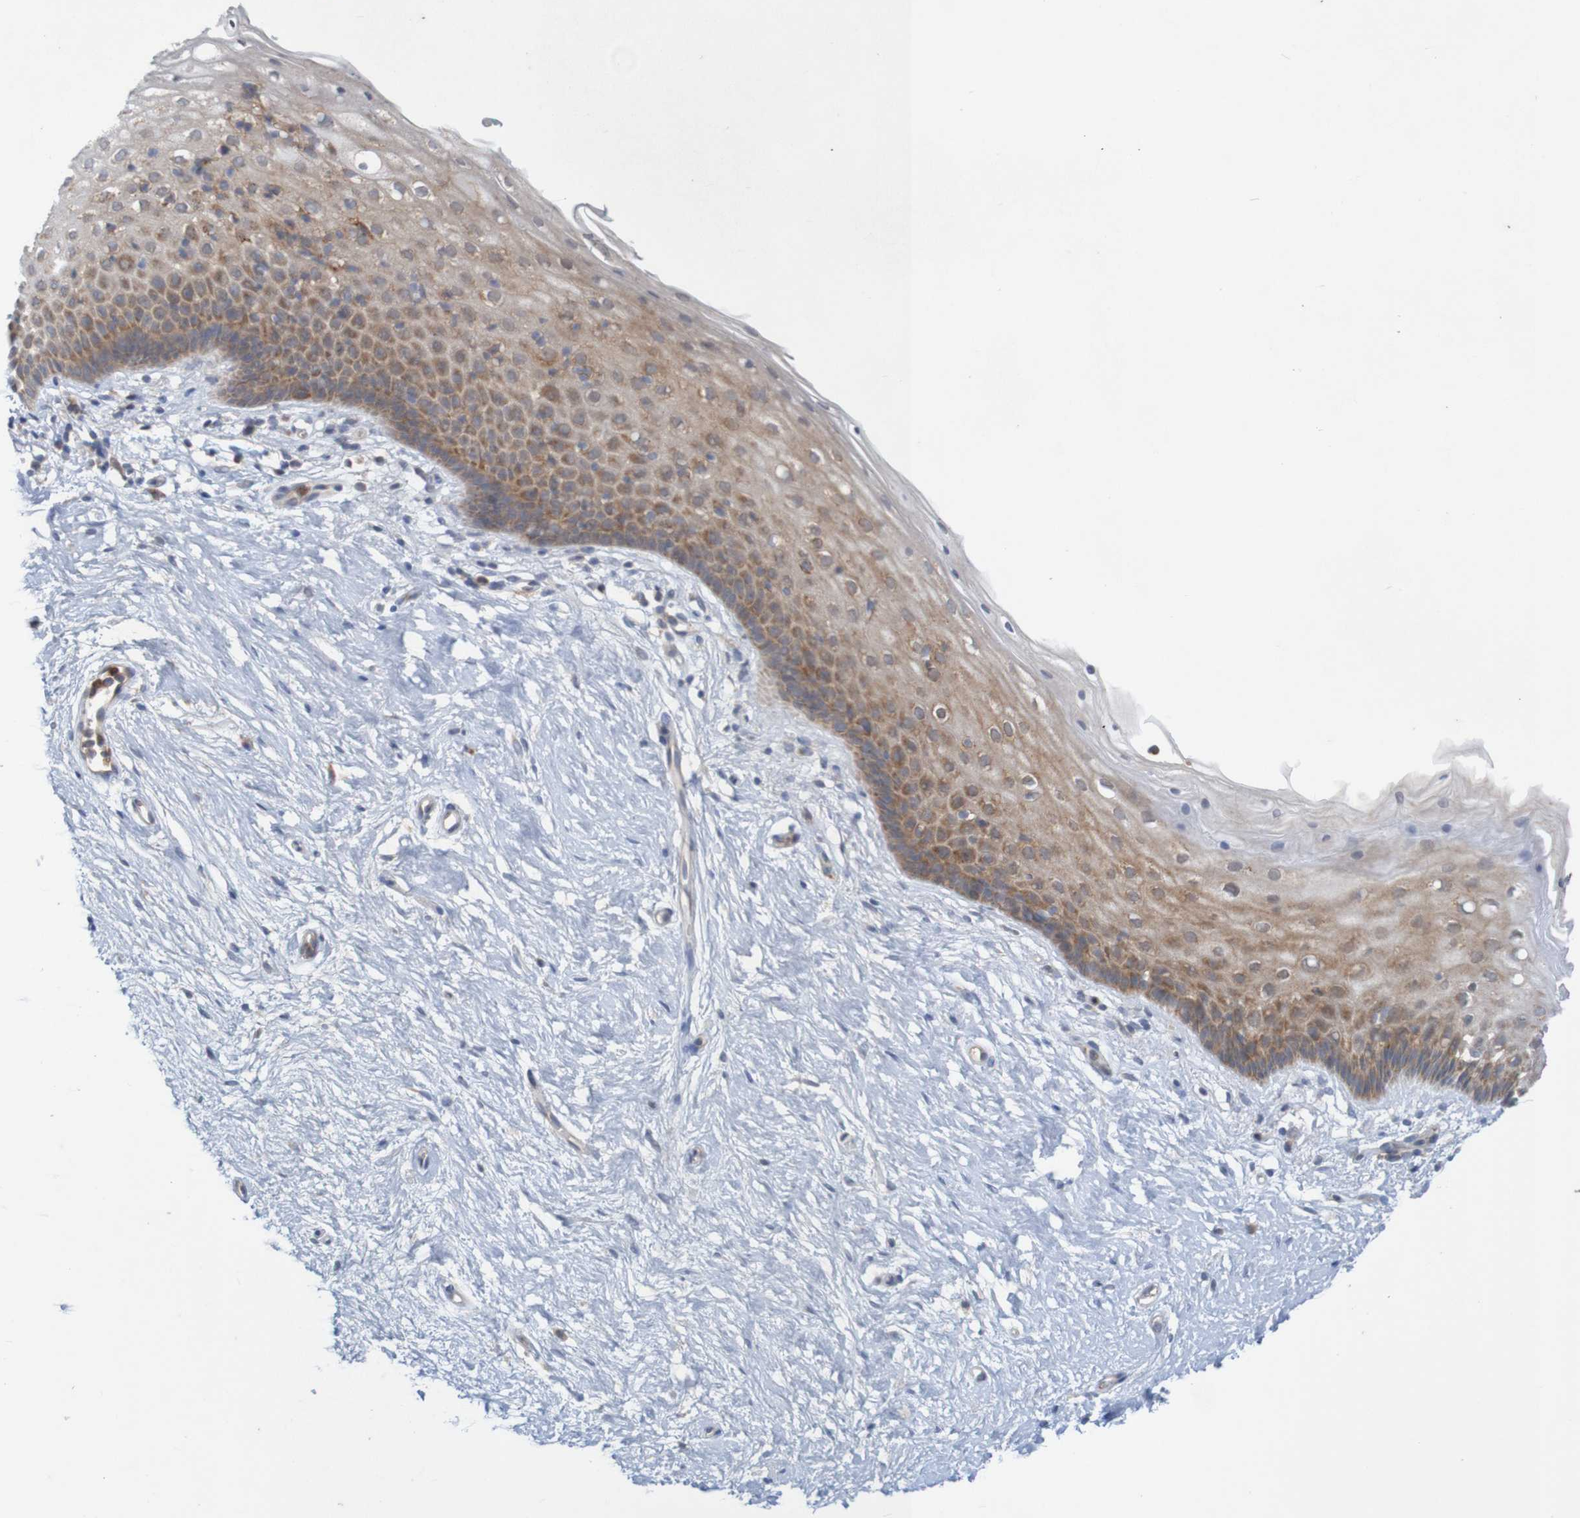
{"staining": {"intensity": "moderate", "quantity": ">75%", "location": "cytoplasmic/membranous"}, "tissue": "vagina", "cell_type": "Squamous epithelial cells", "image_type": "normal", "snomed": [{"axis": "morphology", "description": "Normal tissue, NOS"}, {"axis": "topography", "description": "Vagina"}], "caption": "An immunohistochemistry (IHC) micrograph of normal tissue is shown. Protein staining in brown shows moderate cytoplasmic/membranous positivity in vagina within squamous epithelial cells. Nuclei are stained in blue.", "gene": "NAV2", "patient": {"sex": "female", "age": 44}}